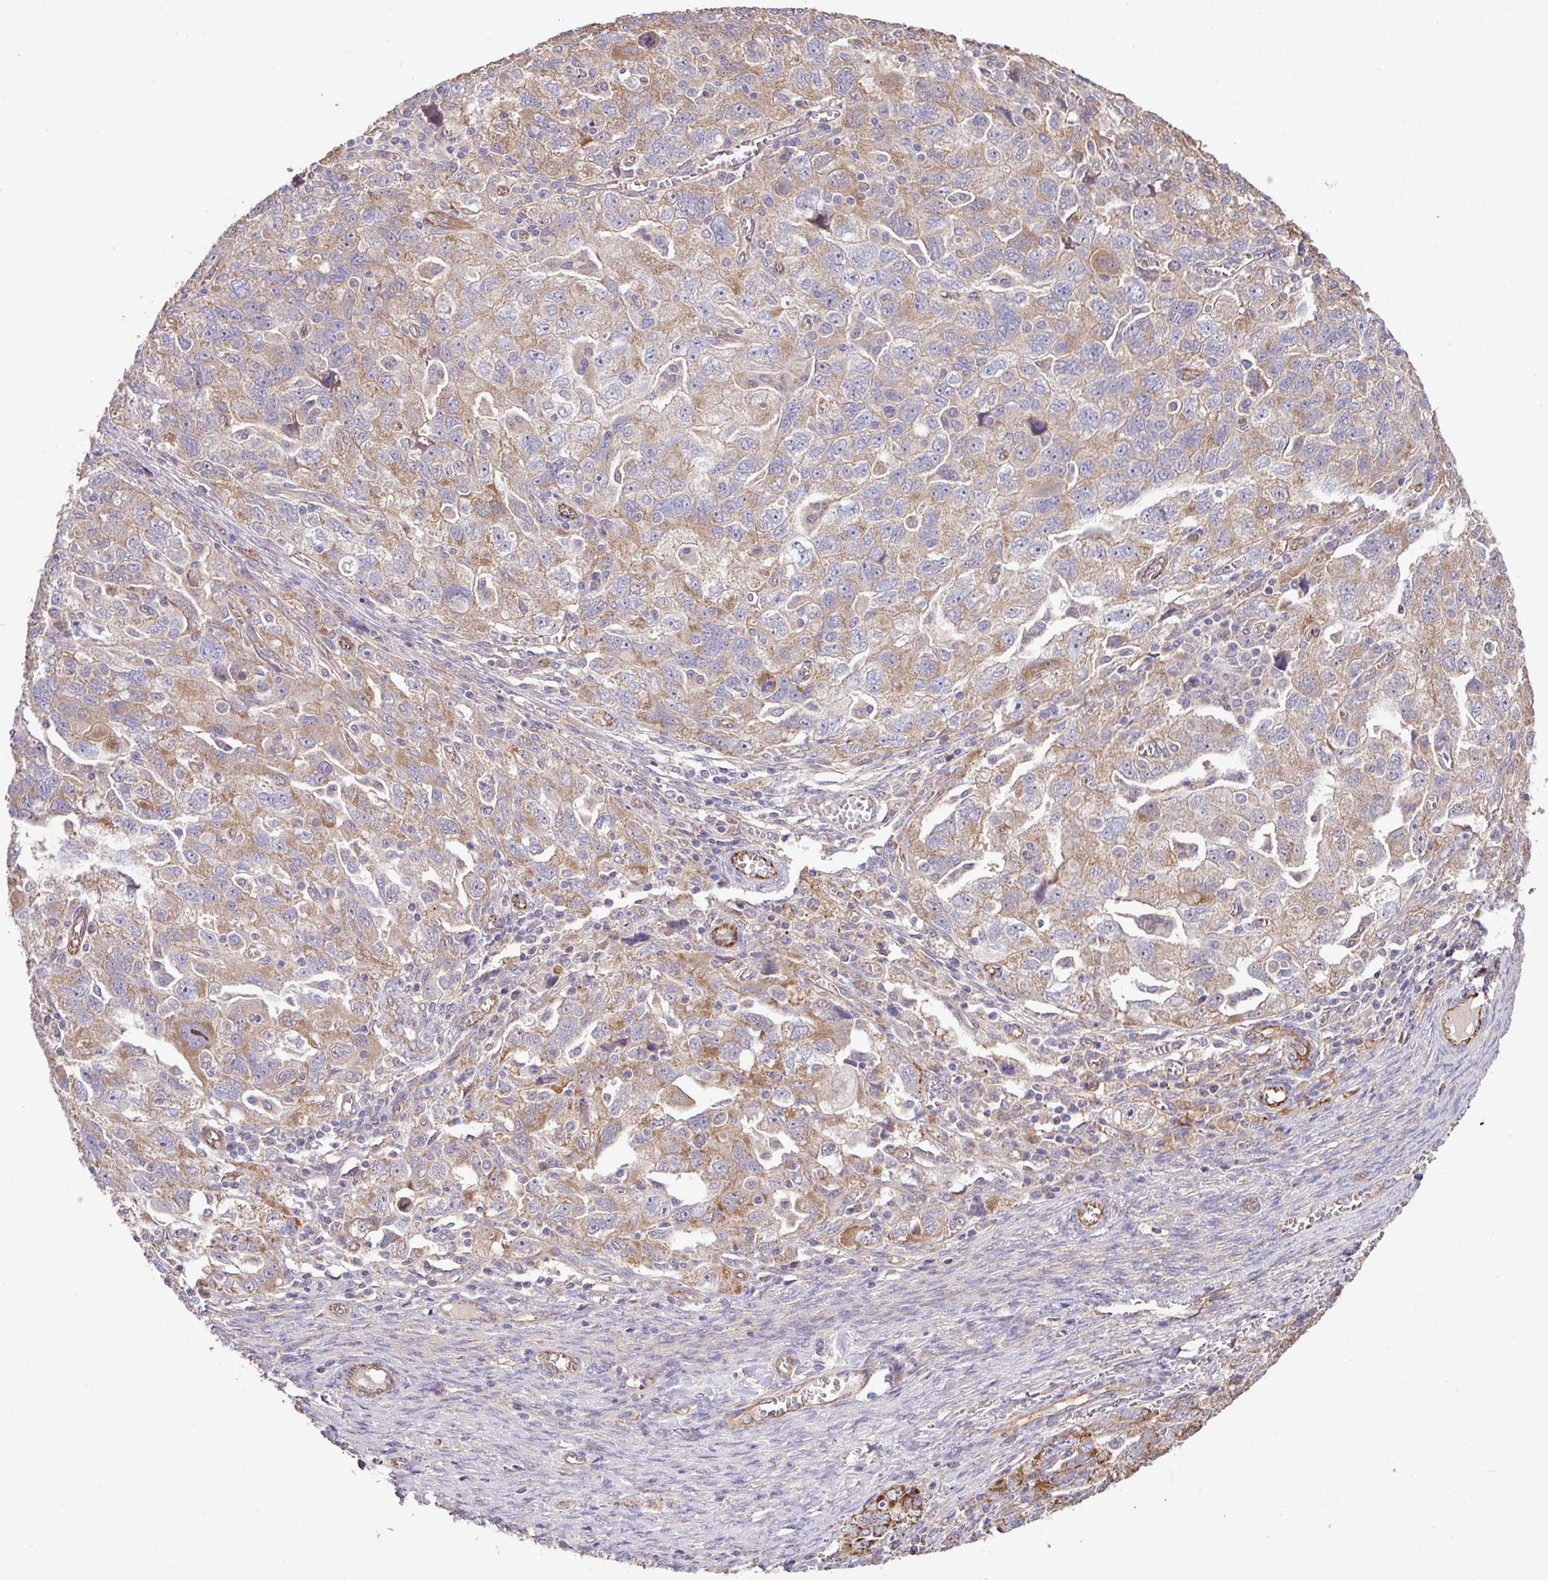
{"staining": {"intensity": "moderate", "quantity": "25%-75%", "location": "cytoplasmic/membranous"}, "tissue": "ovarian cancer", "cell_type": "Tumor cells", "image_type": "cancer", "snomed": [{"axis": "morphology", "description": "Carcinoma, NOS"}, {"axis": "morphology", "description": "Cystadenocarcinoma, serous, NOS"}, {"axis": "topography", "description": "Ovary"}], "caption": "Ovarian carcinoma tissue shows moderate cytoplasmic/membranous expression in approximately 25%-75% of tumor cells", "gene": "LRRC53", "patient": {"sex": "female", "age": 69}}